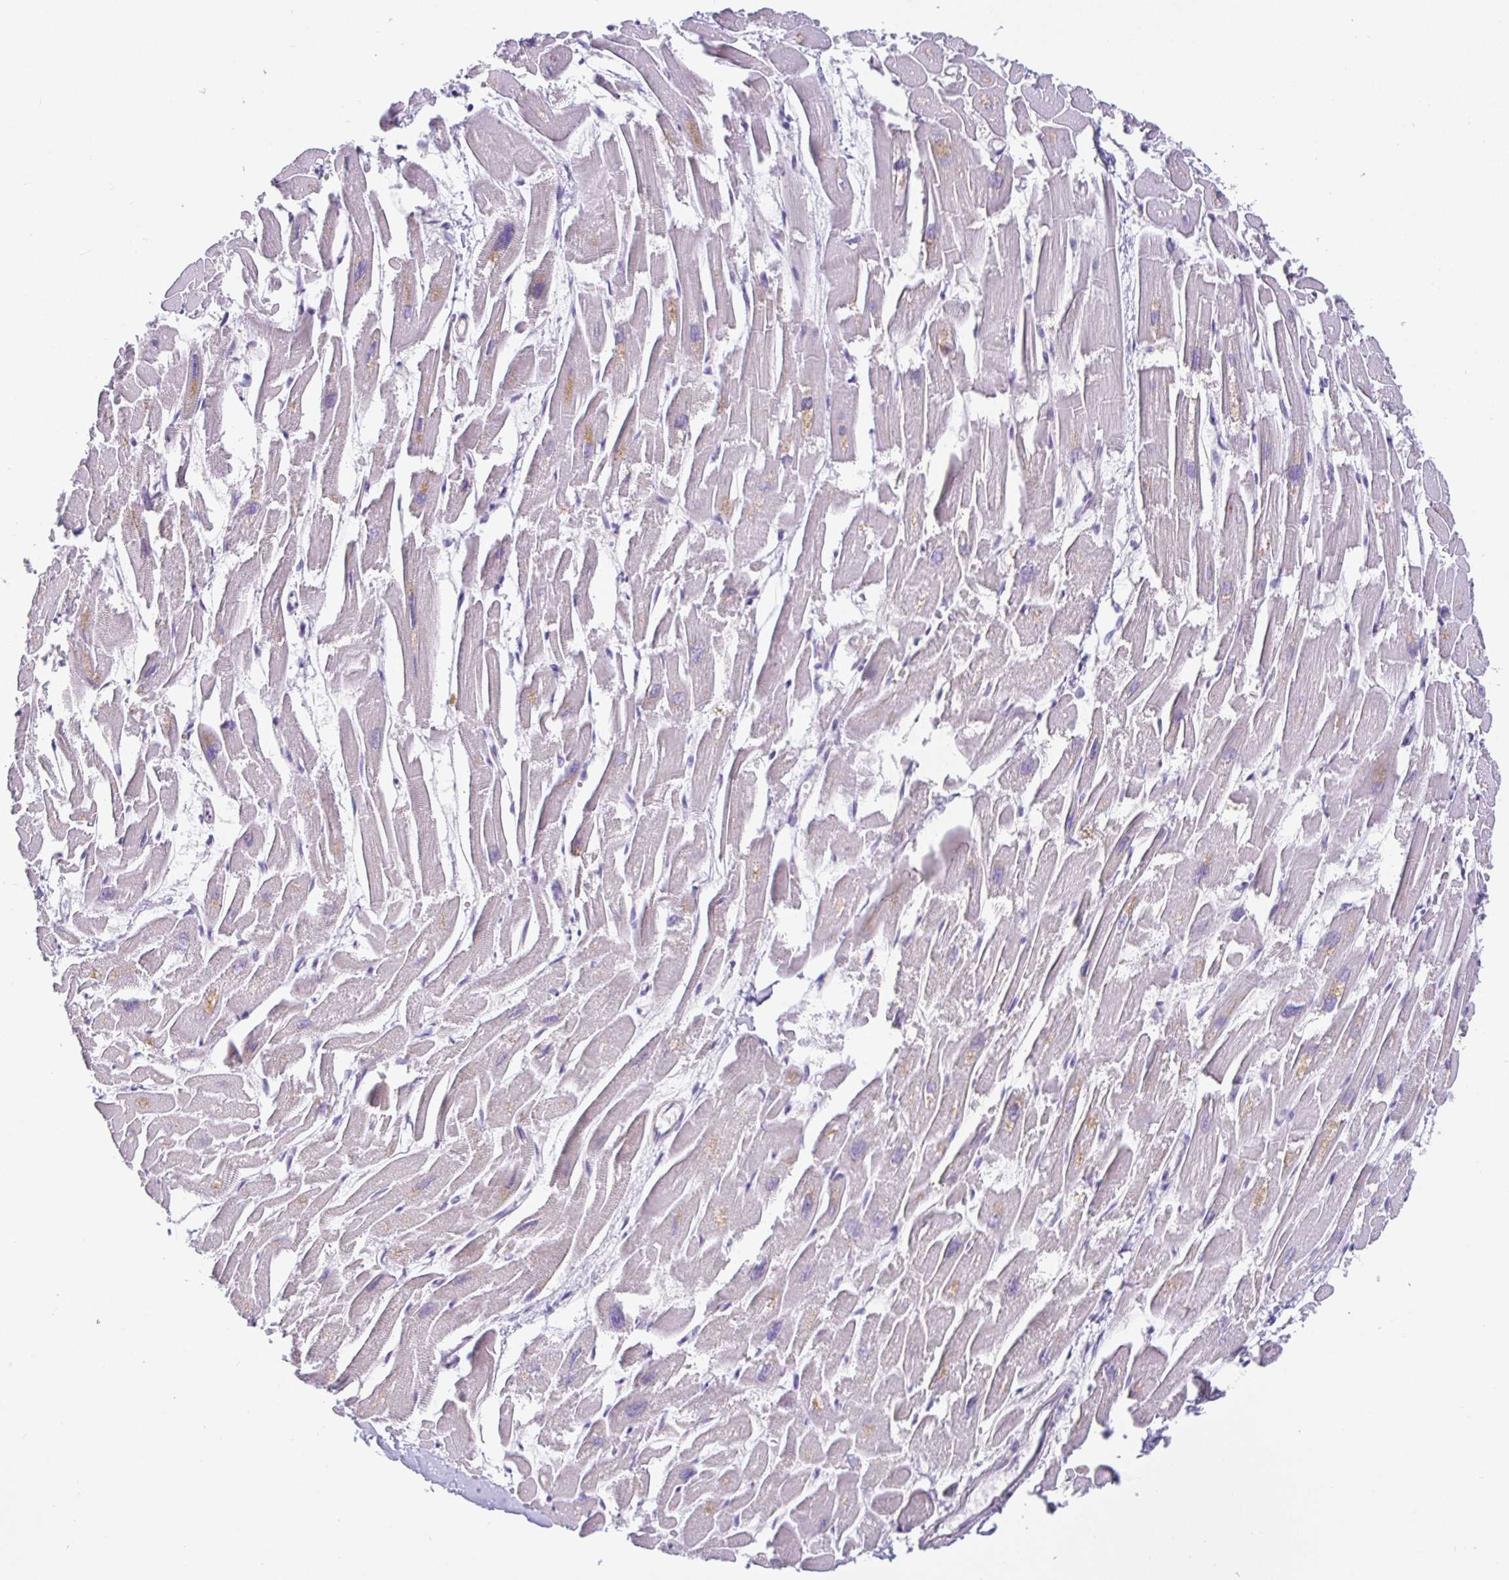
{"staining": {"intensity": "weak", "quantity": "<25%", "location": "cytoplasmic/membranous"}, "tissue": "heart muscle", "cell_type": "Cardiomyocytes", "image_type": "normal", "snomed": [{"axis": "morphology", "description": "Normal tissue, NOS"}, {"axis": "topography", "description": "Heart"}], "caption": "High power microscopy image of an immunohistochemistry (IHC) micrograph of benign heart muscle, revealing no significant staining in cardiomyocytes. (DAB (3,3'-diaminobenzidine) IHC, high magnification).", "gene": "SATB1", "patient": {"sex": "male", "age": 54}}